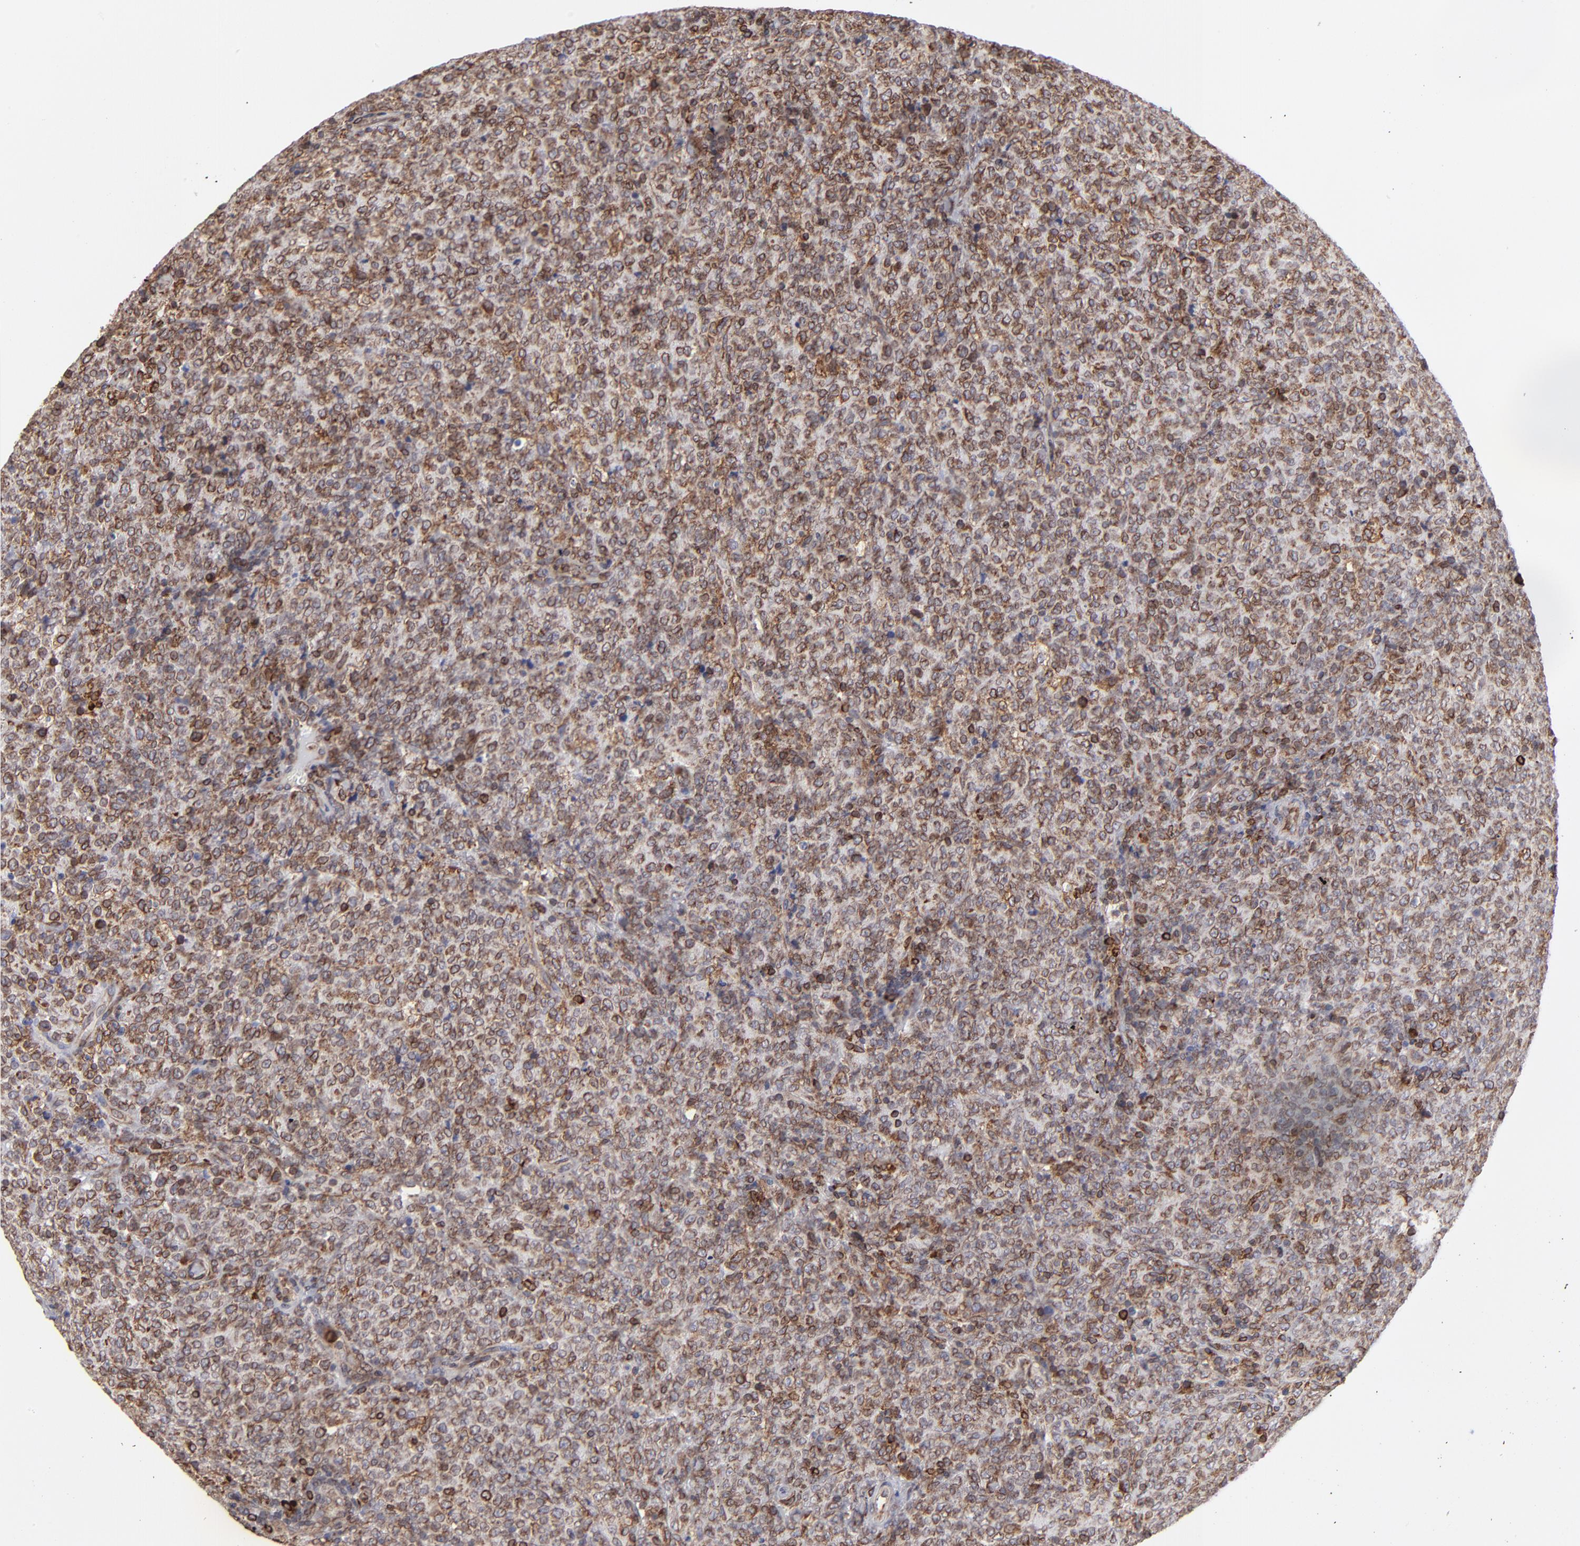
{"staining": {"intensity": "moderate", "quantity": ">75%", "location": "cytoplasmic/membranous"}, "tissue": "lymphoma", "cell_type": "Tumor cells", "image_type": "cancer", "snomed": [{"axis": "morphology", "description": "Malignant lymphoma, non-Hodgkin's type, High grade"}, {"axis": "topography", "description": "Tonsil"}], "caption": "High-grade malignant lymphoma, non-Hodgkin's type stained with a brown dye displays moderate cytoplasmic/membranous positive expression in about >75% of tumor cells.", "gene": "TMX1", "patient": {"sex": "female", "age": 36}}